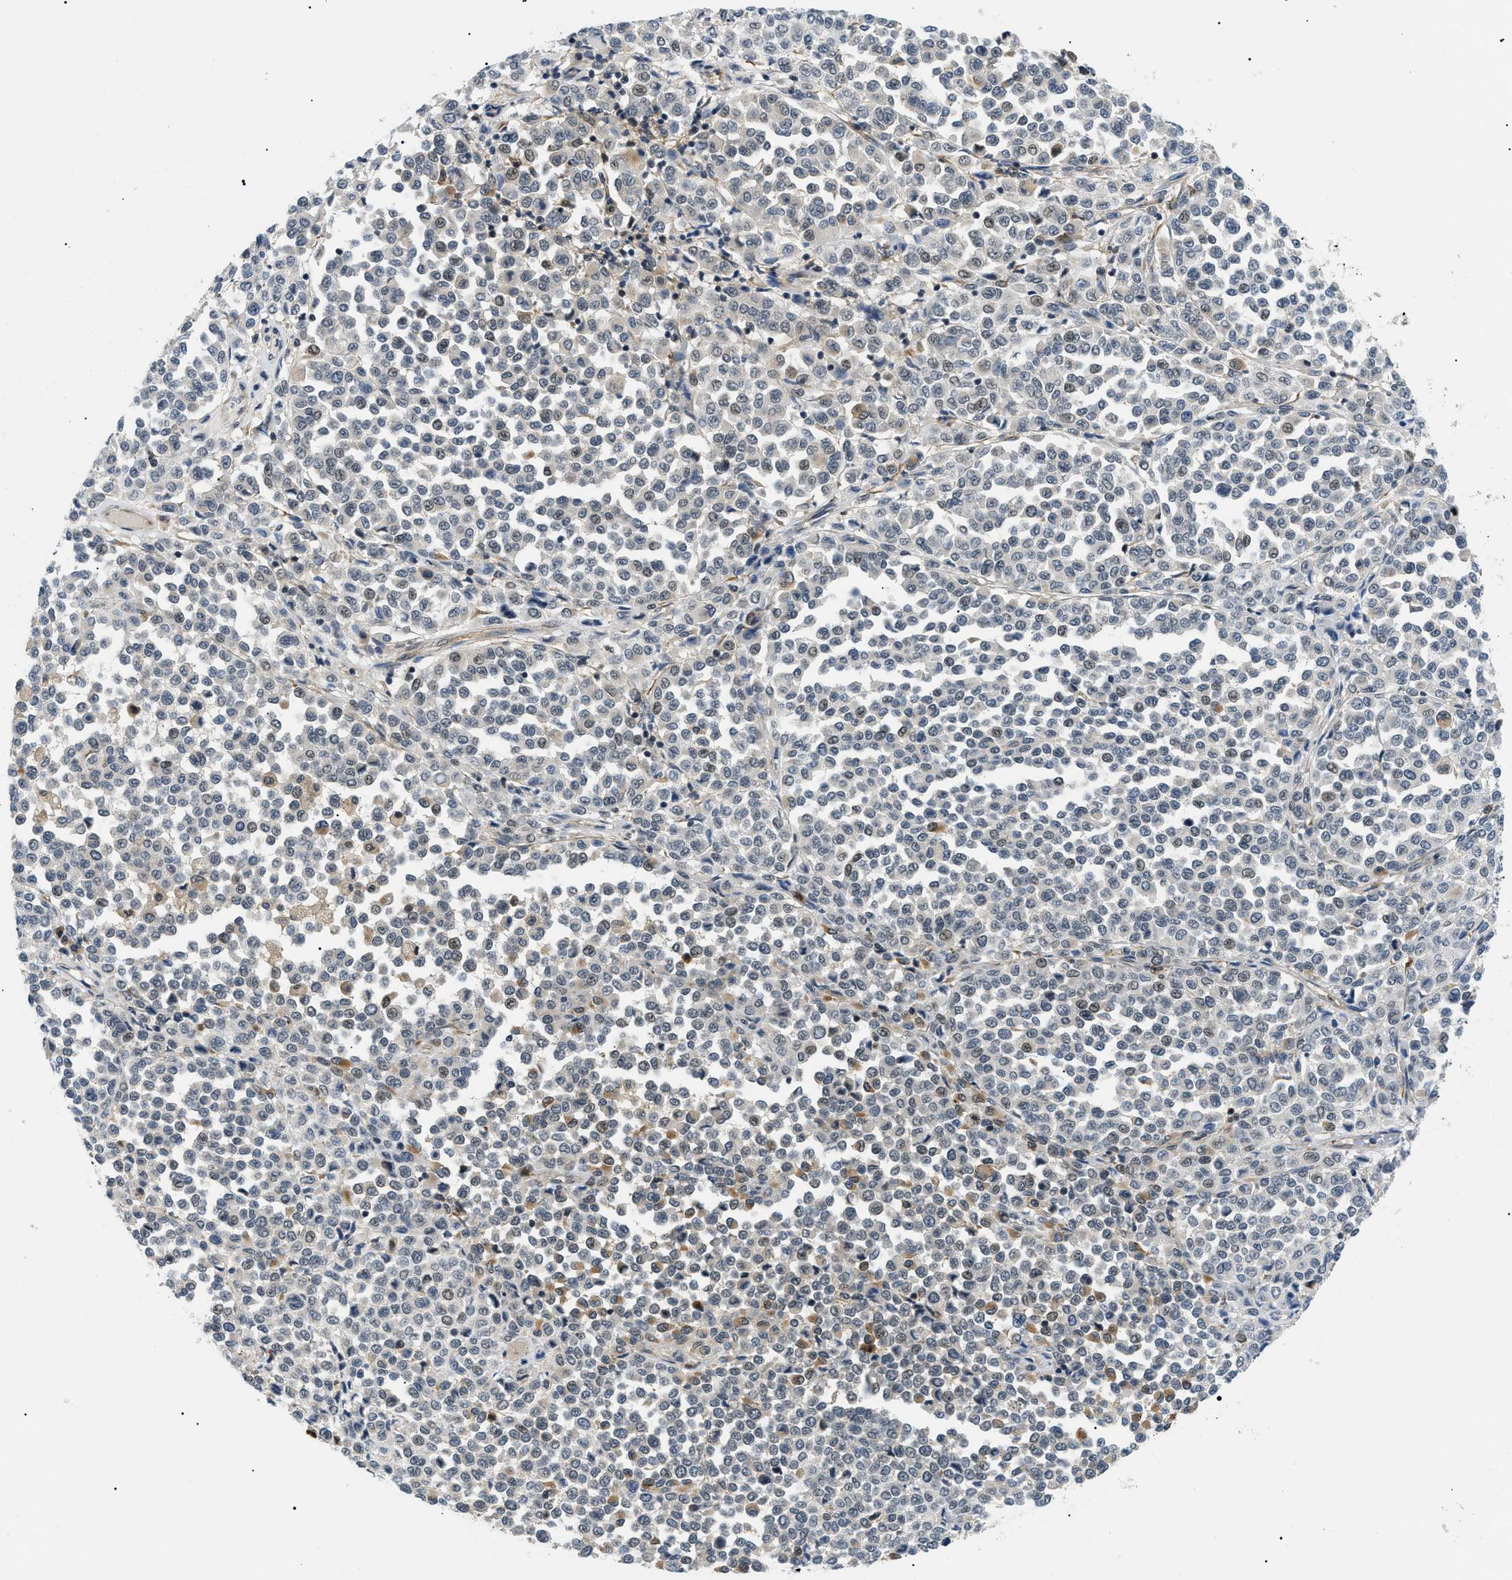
{"staining": {"intensity": "weak", "quantity": "<25%", "location": "nuclear"}, "tissue": "melanoma", "cell_type": "Tumor cells", "image_type": "cancer", "snomed": [{"axis": "morphology", "description": "Malignant melanoma, Metastatic site"}, {"axis": "topography", "description": "Pancreas"}], "caption": "Tumor cells show no significant staining in melanoma. (Immunohistochemistry (ihc), brightfield microscopy, high magnification).", "gene": "RBM15", "patient": {"sex": "female", "age": 30}}